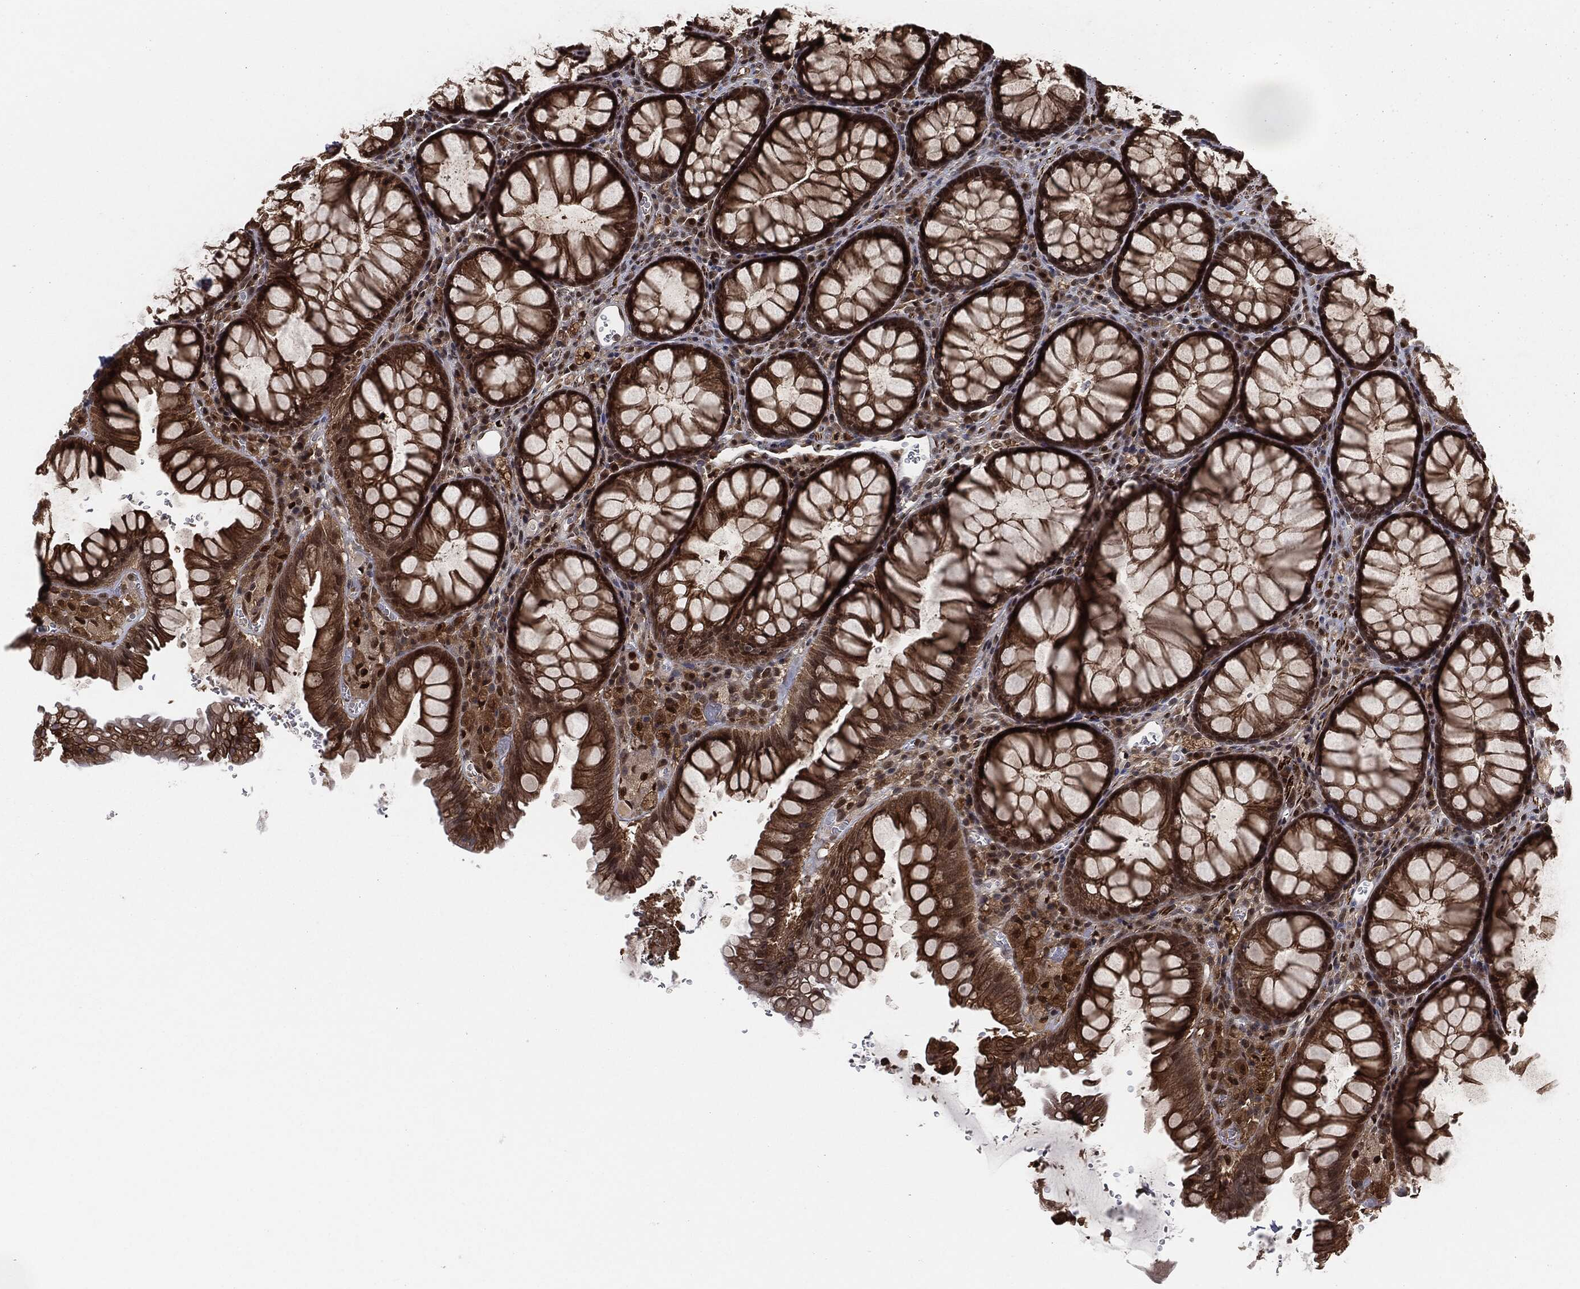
{"staining": {"intensity": "moderate", "quantity": ">75%", "location": "cytoplasmic/membranous"}, "tissue": "rectum", "cell_type": "Glandular cells", "image_type": "normal", "snomed": [{"axis": "morphology", "description": "Normal tissue, NOS"}, {"axis": "topography", "description": "Rectum"}], "caption": "The histopathology image exhibits a brown stain indicating the presence of a protein in the cytoplasmic/membranous of glandular cells in rectum.", "gene": "CAPRIN2", "patient": {"sex": "female", "age": 68}}